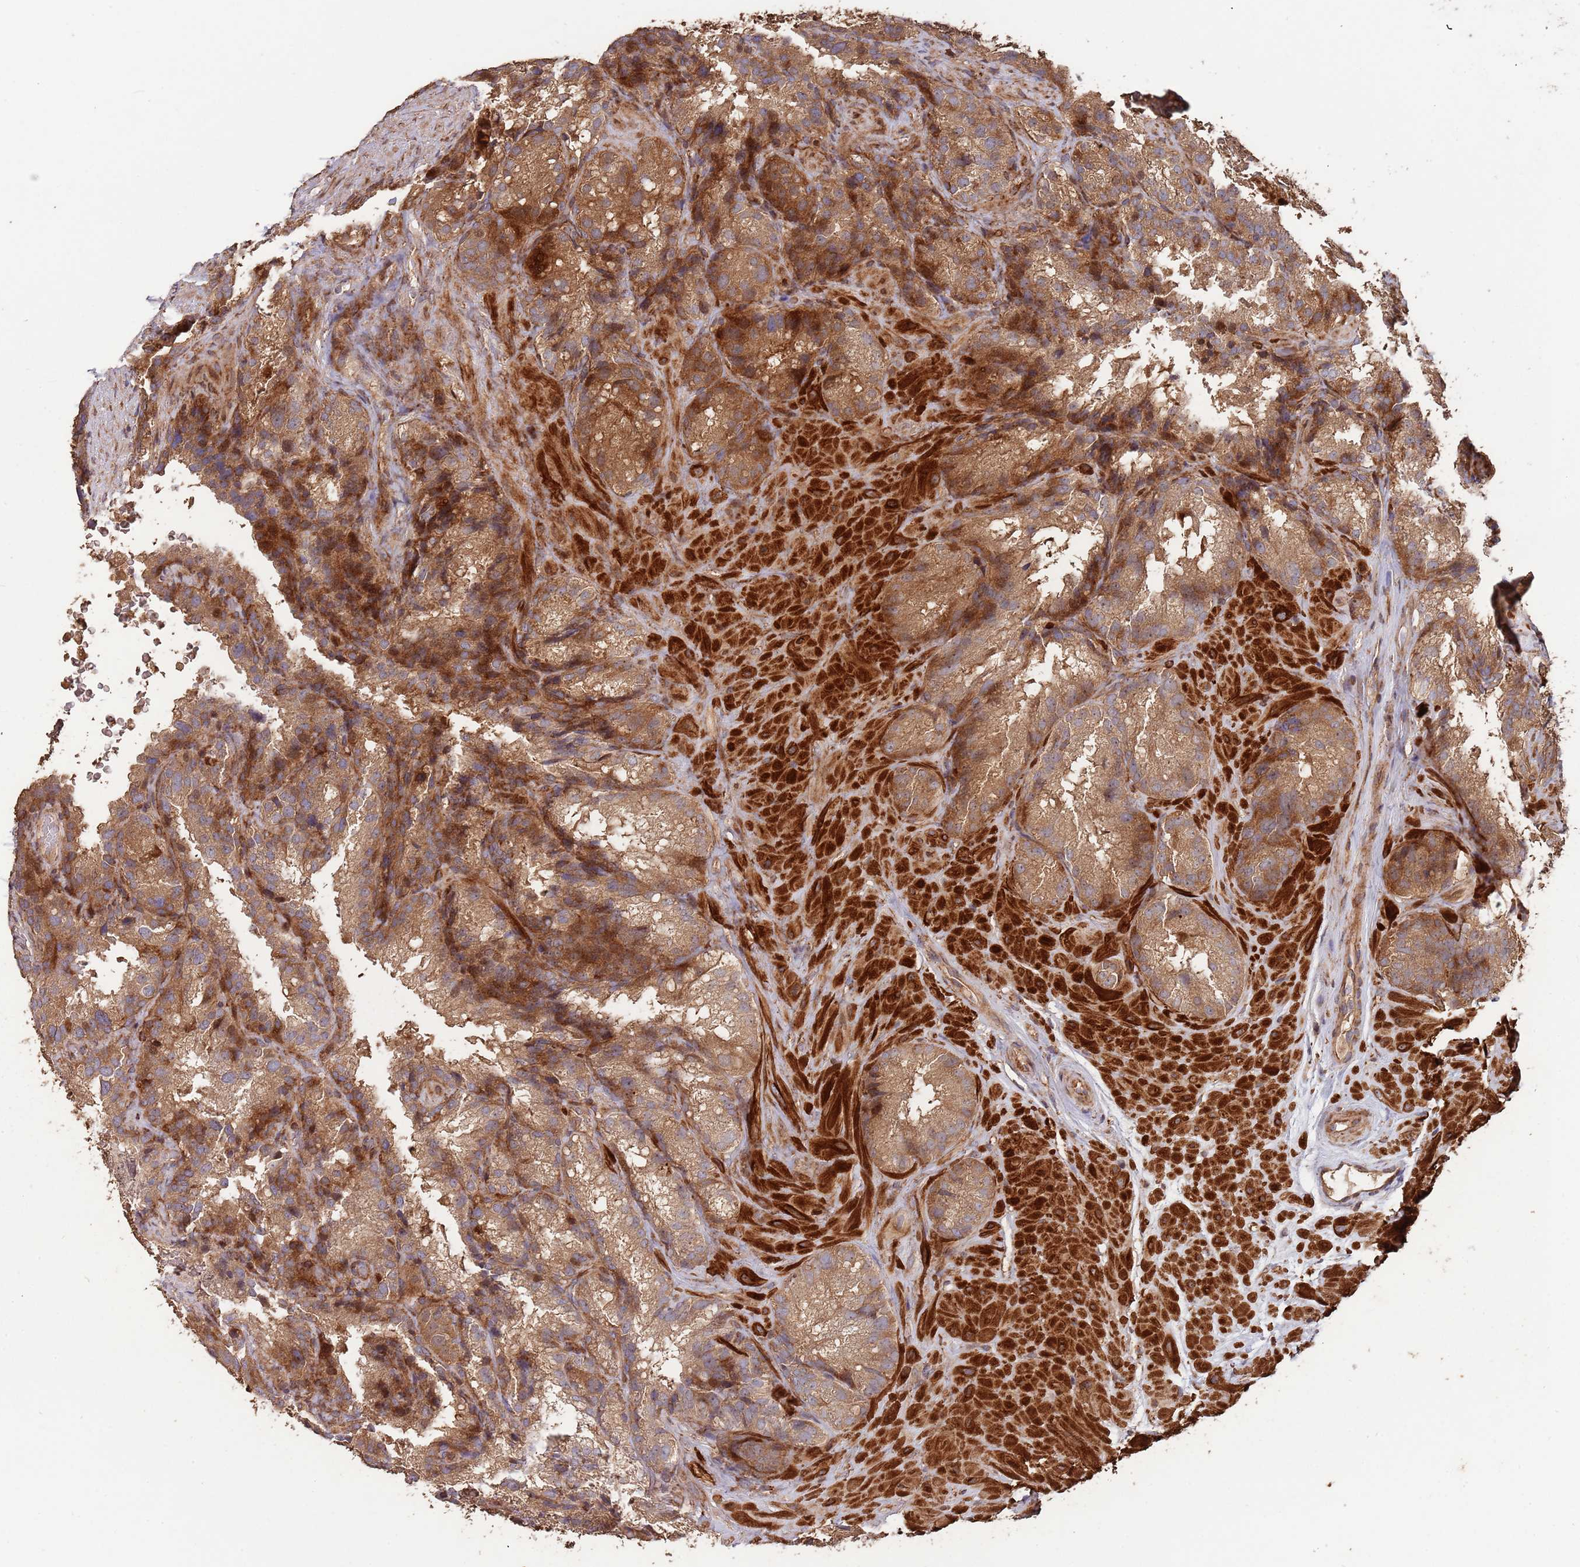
{"staining": {"intensity": "moderate", "quantity": ">75%", "location": "cytoplasmic/membranous"}, "tissue": "seminal vesicle", "cell_type": "Glandular cells", "image_type": "normal", "snomed": [{"axis": "morphology", "description": "Normal tissue, NOS"}, {"axis": "topography", "description": "Seminal veicle"}], "caption": "Seminal vesicle stained with DAB (3,3'-diaminobenzidine) immunohistochemistry demonstrates medium levels of moderate cytoplasmic/membranous positivity in about >75% of glandular cells. Immunohistochemistry stains the protein in brown and the nuclei are stained blue.", "gene": "ZNF428", "patient": {"sex": "male", "age": 58}}